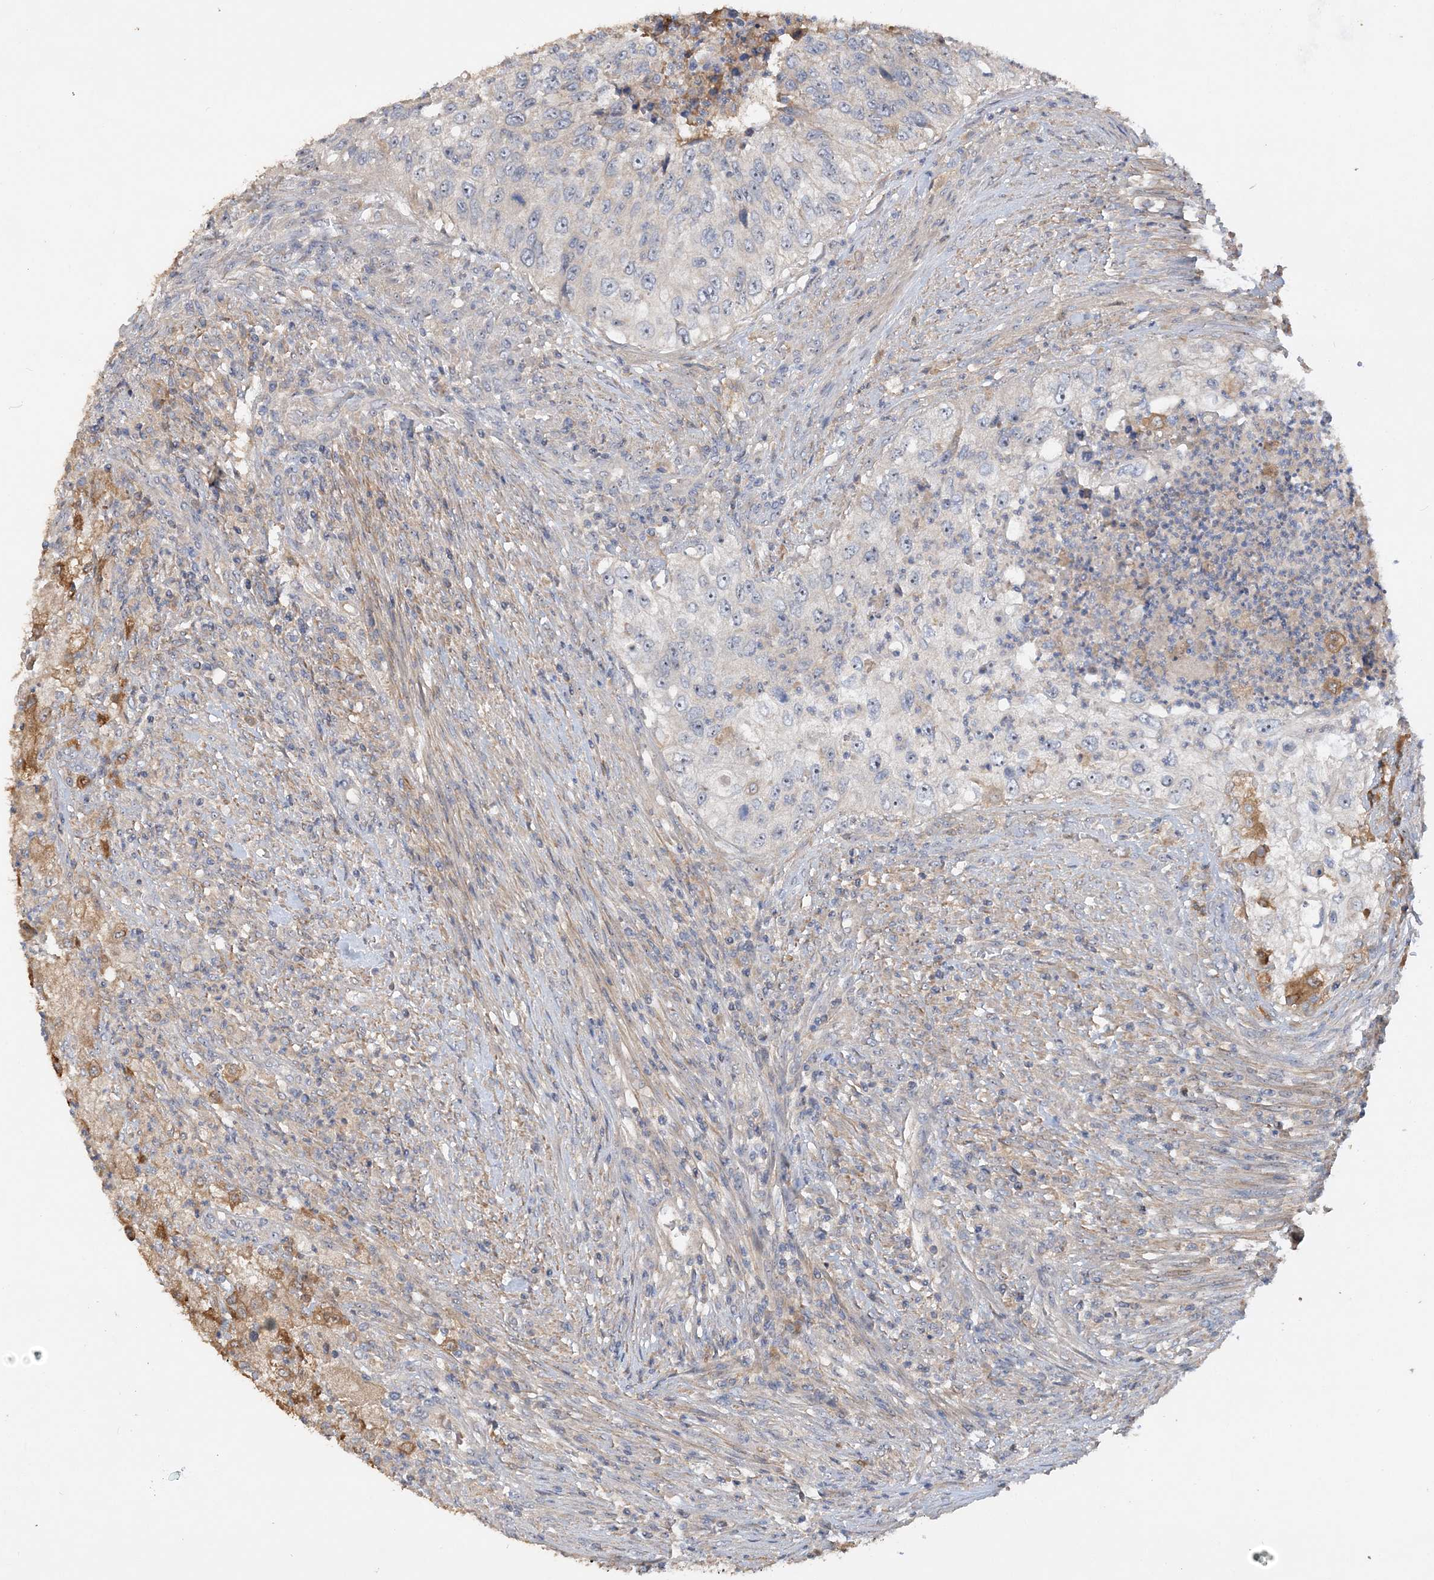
{"staining": {"intensity": "negative", "quantity": "none", "location": "none"}, "tissue": "urothelial cancer", "cell_type": "Tumor cells", "image_type": "cancer", "snomed": [{"axis": "morphology", "description": "Urothelial carcinoma, High grade"}, {"axis": "topography", "description": "Urinary bladder"}], "caption": "Human high-grade urothelial carcinoma stained for a protein using immunohistochemistry exhibits no expression in tumor cells.", "gene": "GRINA", "patient": {"sex": "female", "age": 60}}